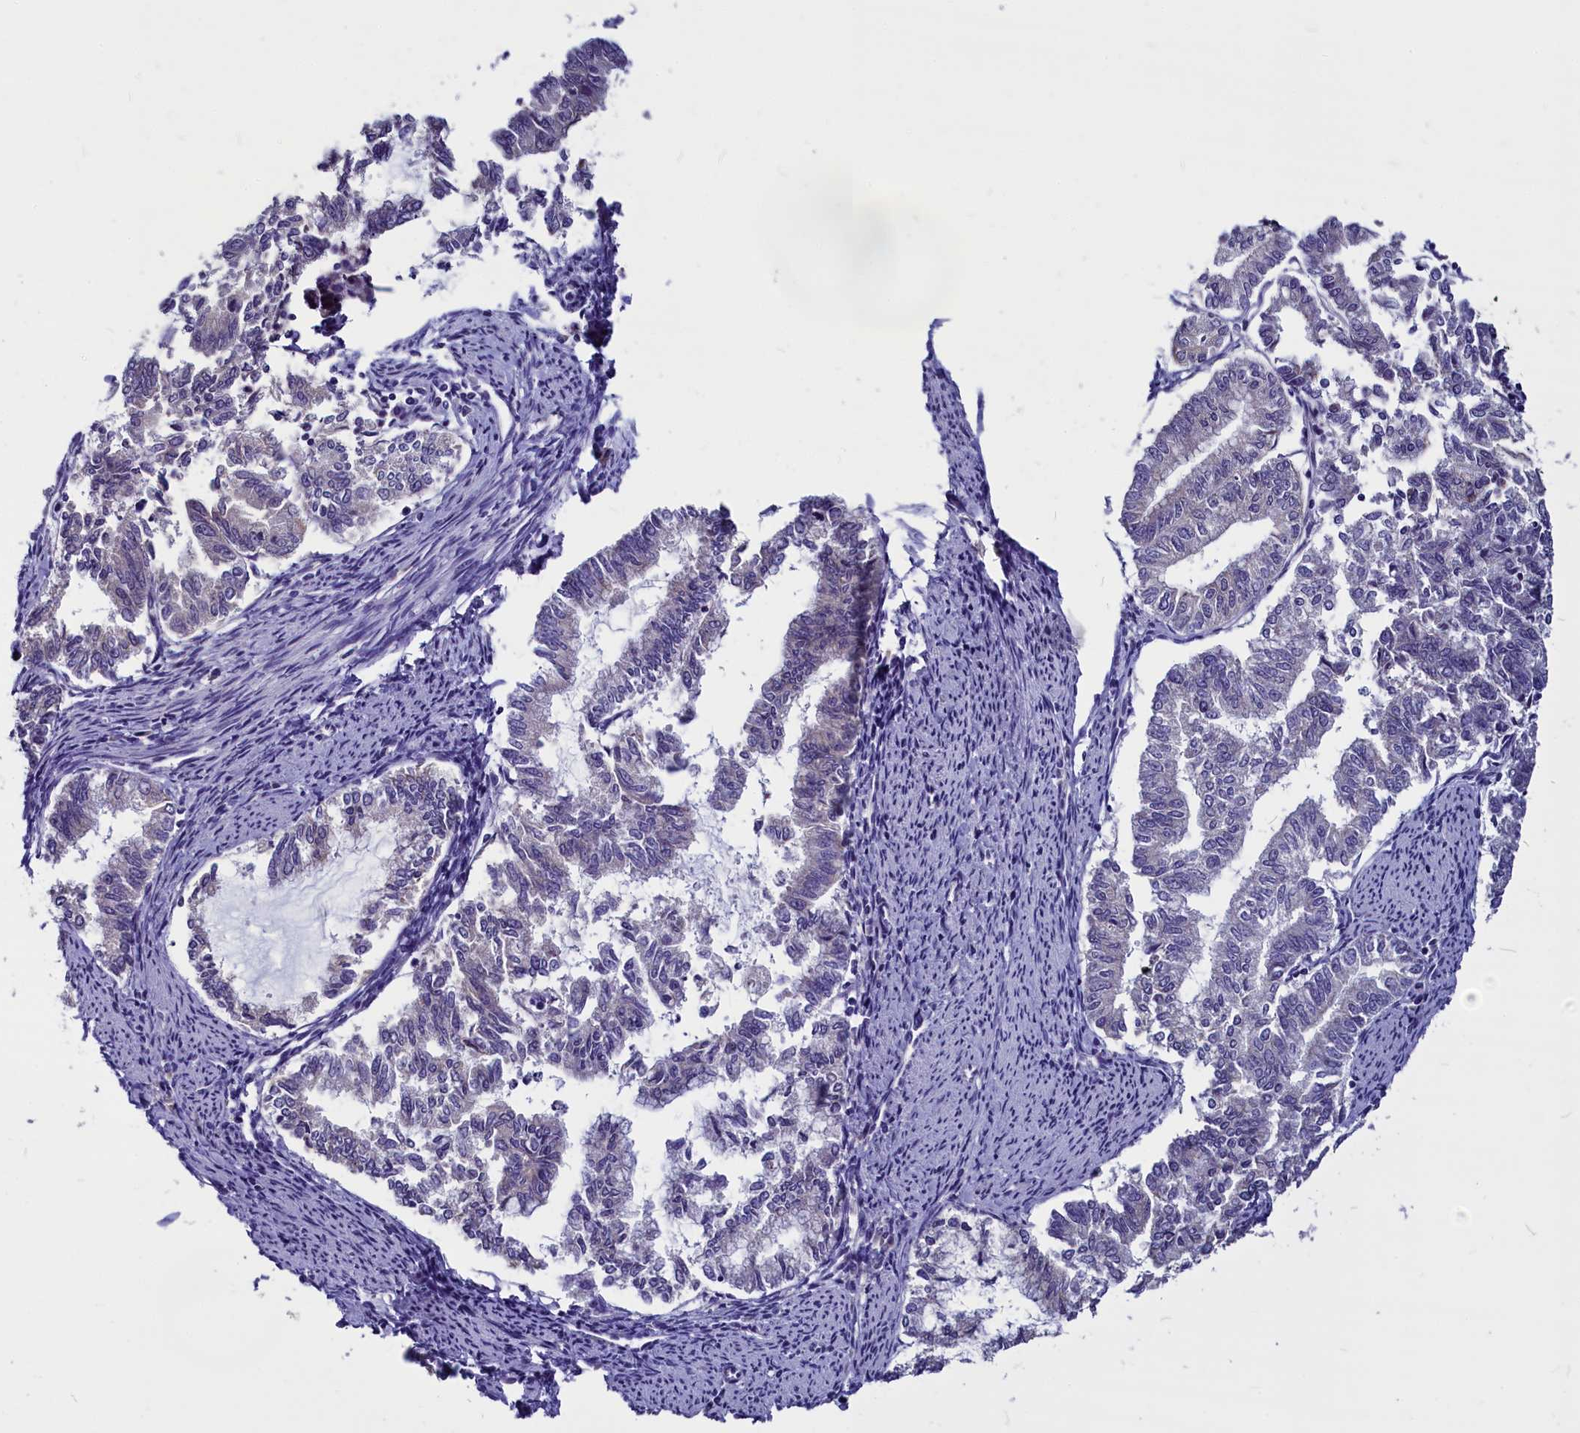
{"staining": {"intensity": "negative", "quantity": "none", "location": "none"}, "tissue": "endometrial cancer", "cell_type": "Tumor cells", "image_type": "cancer", "snomed": [{"axis": "morphology", "description": "Adenocarcinoma, NOS"}, {"axis": "topography", "description": "Endometrium"}], "caption": "An immunohistochemistry photomicrograph of endometrial adenocarcinoma is shown. There is no staining in tumor cells of endometrial adenocarcinoma.", "gene": "CEP170", "patient": {"sex": "female", "age": 79}}